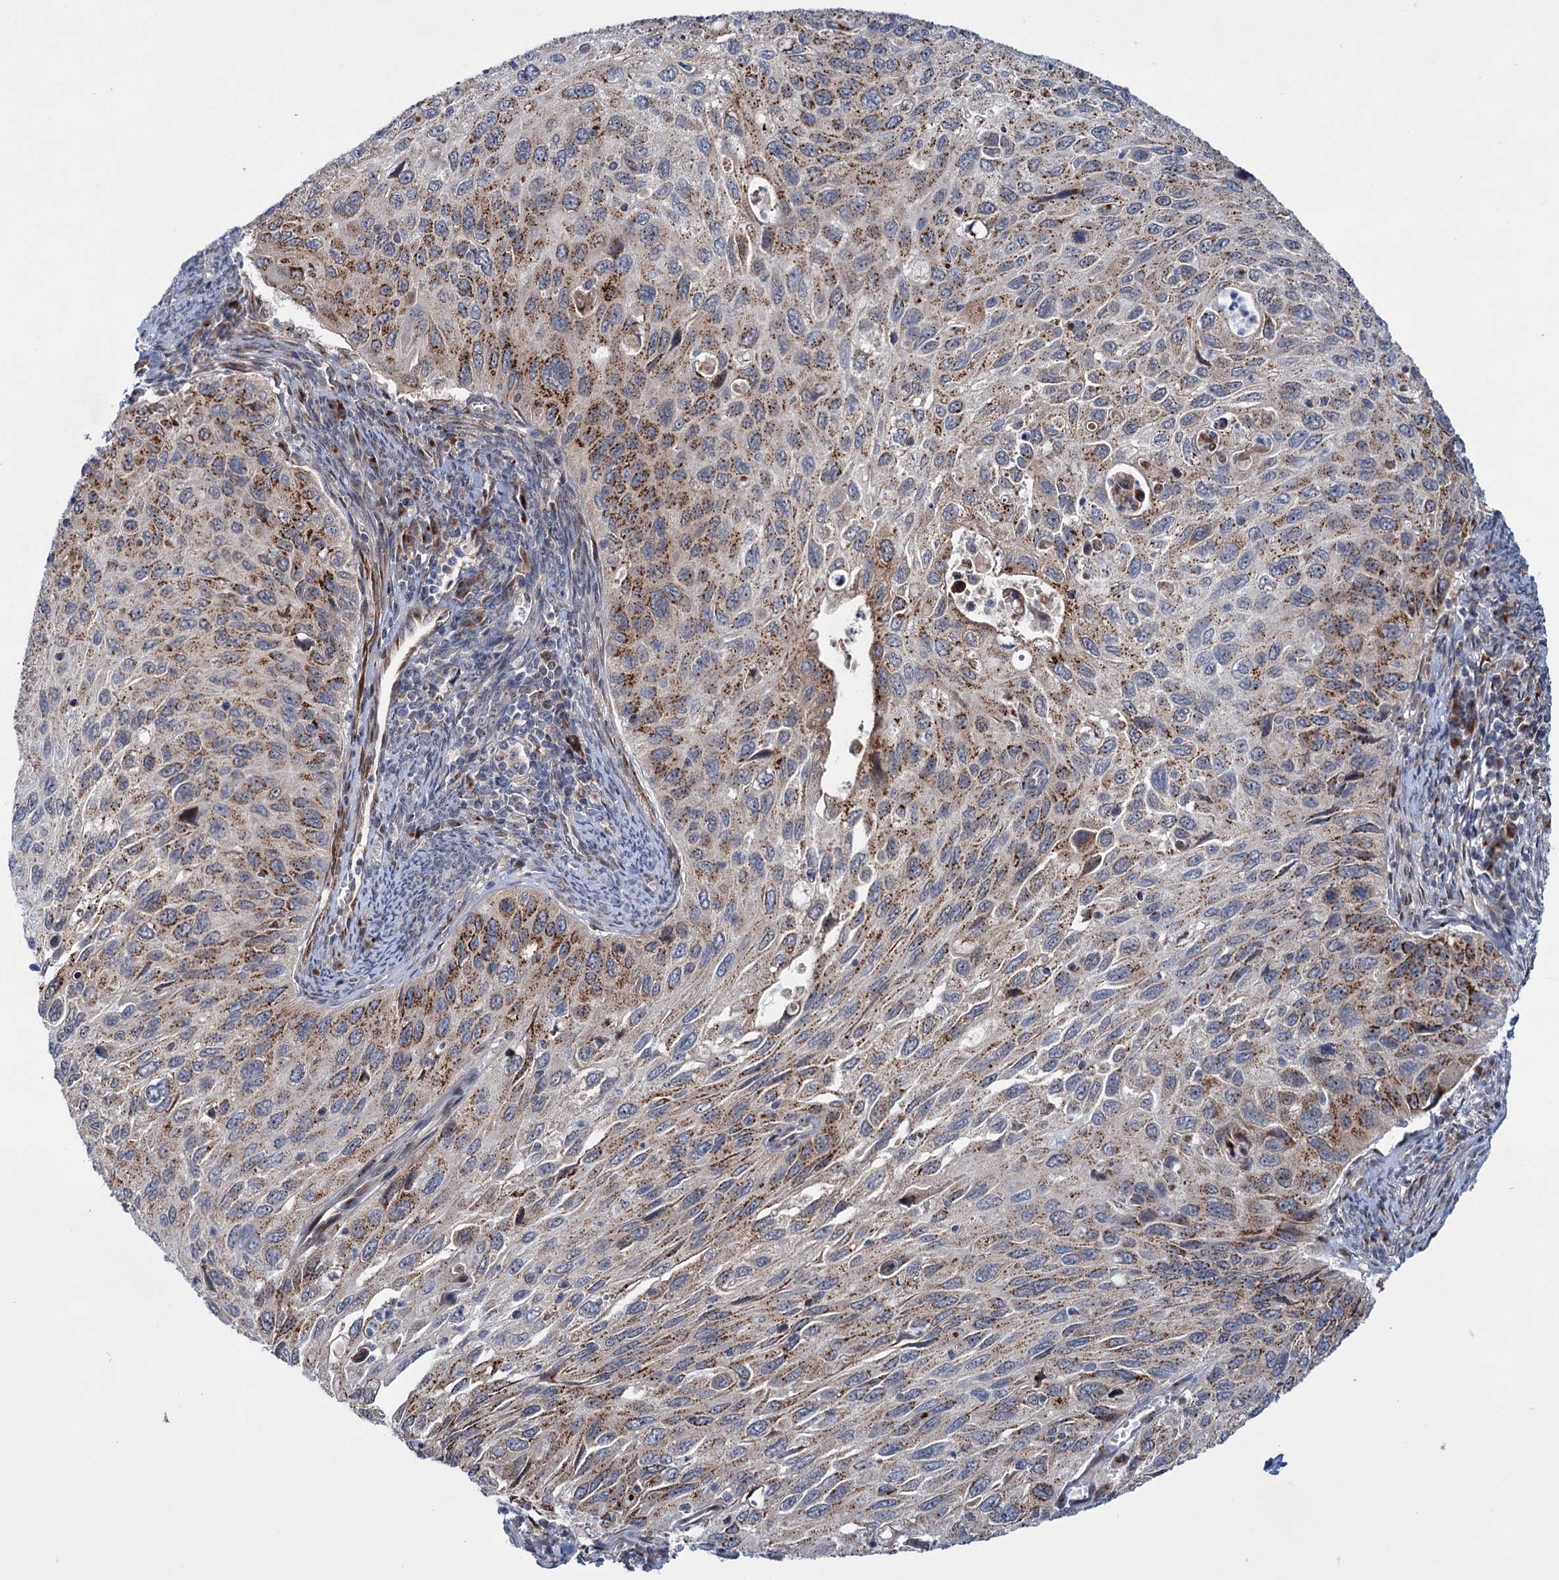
{"staining": {"intensity": "moderate", "quantity": ">75%", "location": "cytoplasmic/membranous"}, "tissue": "cervical cancer", "cell_type": "Tumor cells", "image_type": "cancer", "snomed": [{"axis": "morphology", "description": "Squamous cell carcinoma, NOS"}, {"axis": "topography", "description": "Cervix"}], "caption": "A brown stain shows moderate cytoplasmic/membranous expression of a protein in human cervical cancer (squamous cell carcinoma) tumor cells. (brown staining indicates protein expression, while blue staining denotes nuclei).", "gene": "ELP4", "patient": {"sex": "female", "age": 70}}